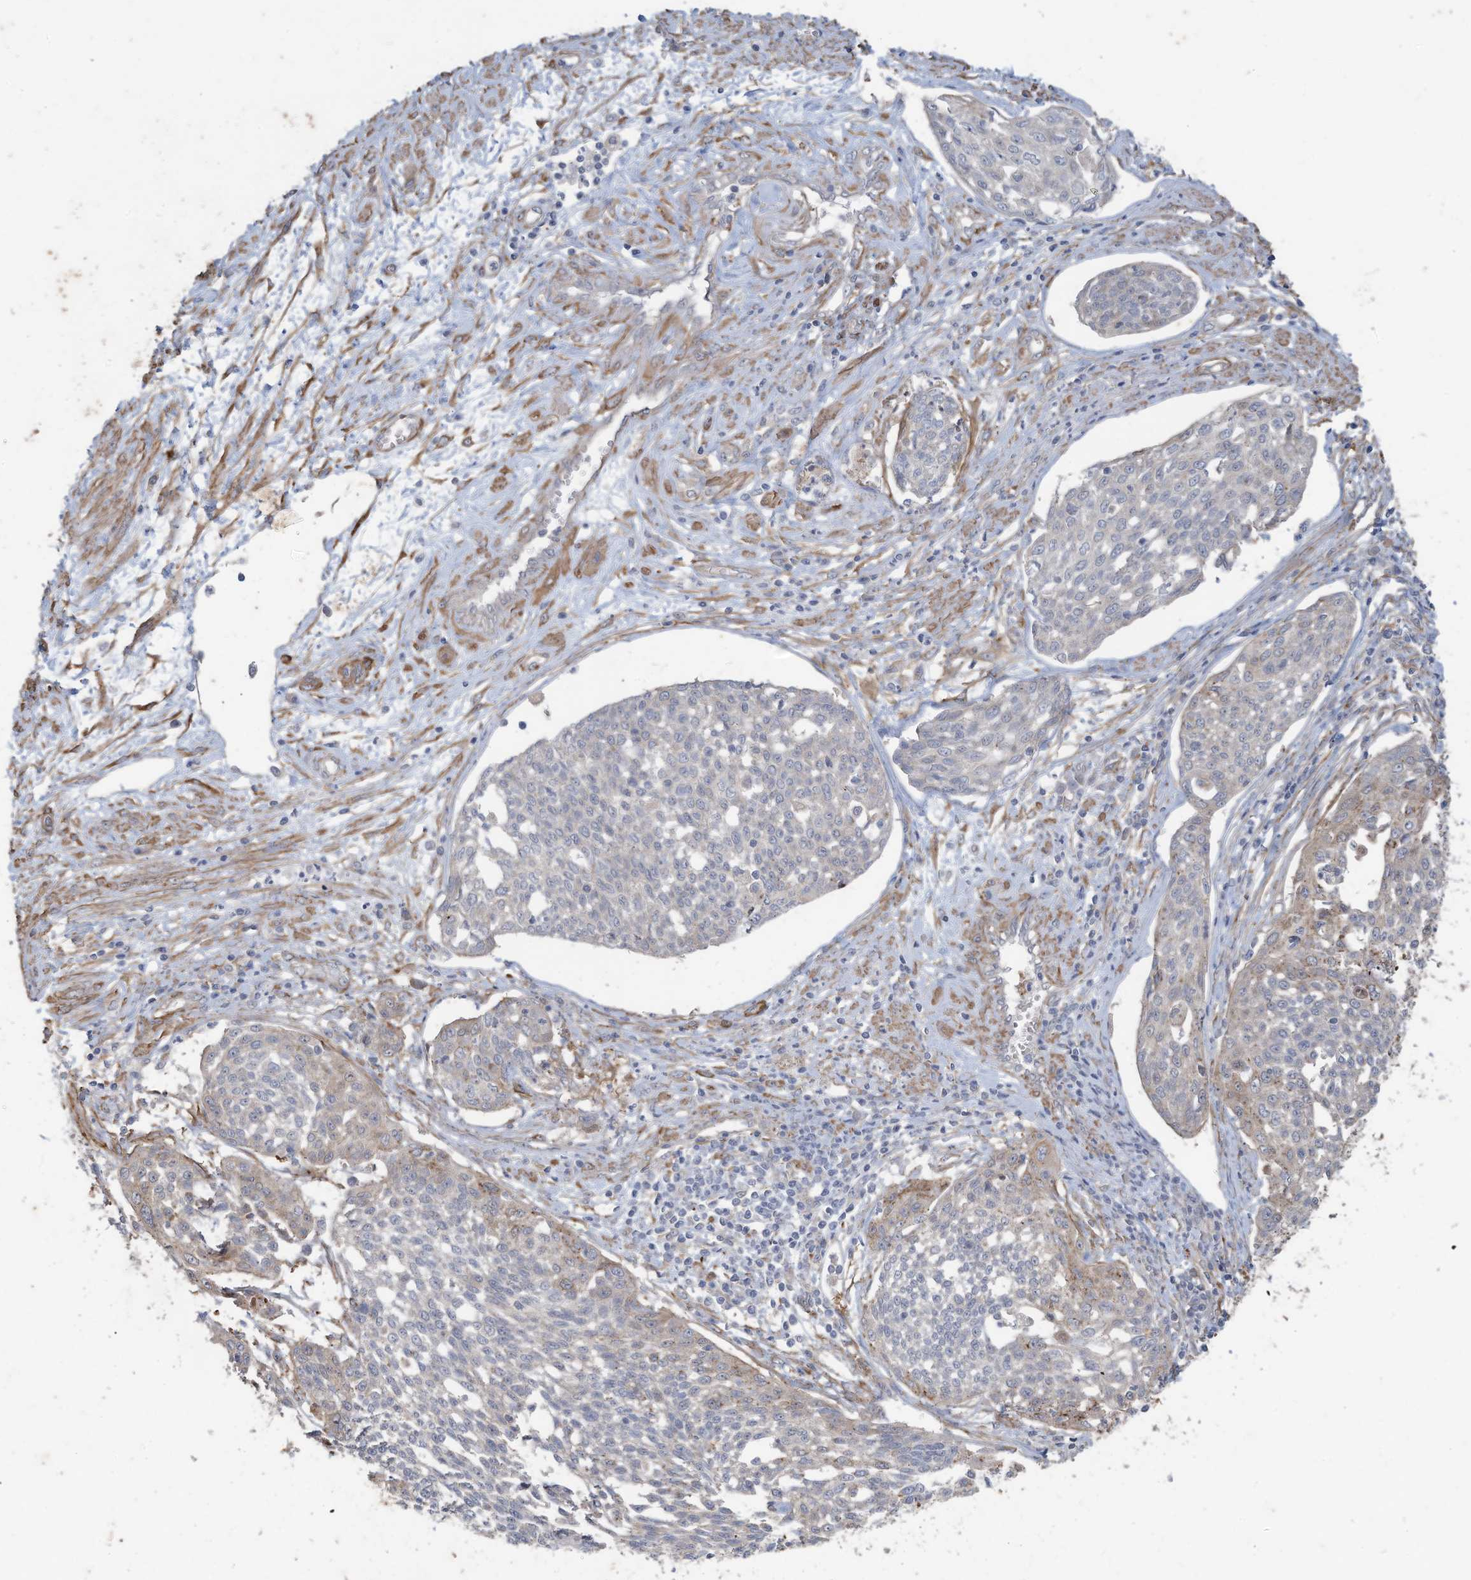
{"staining": {"intensity": "negative", "quantity": "none", "location": "none"}, "tissue": "cervical cancer", "cell_type": "Tumor cells", "image_type": "cancer", "snomed": [{"axis": "morphology", "description": "Squamous cell carcinoma, NOS"}, {"axis": "topography", "description": "Cervix"}], "caption": "Immunohistochemical staining of human squamous cell carcinoma (cervical) exhibits no significant positivity in tumor cells.", "gene": "SLC17A7", "patient": {"sex": "female", "age": 34}}